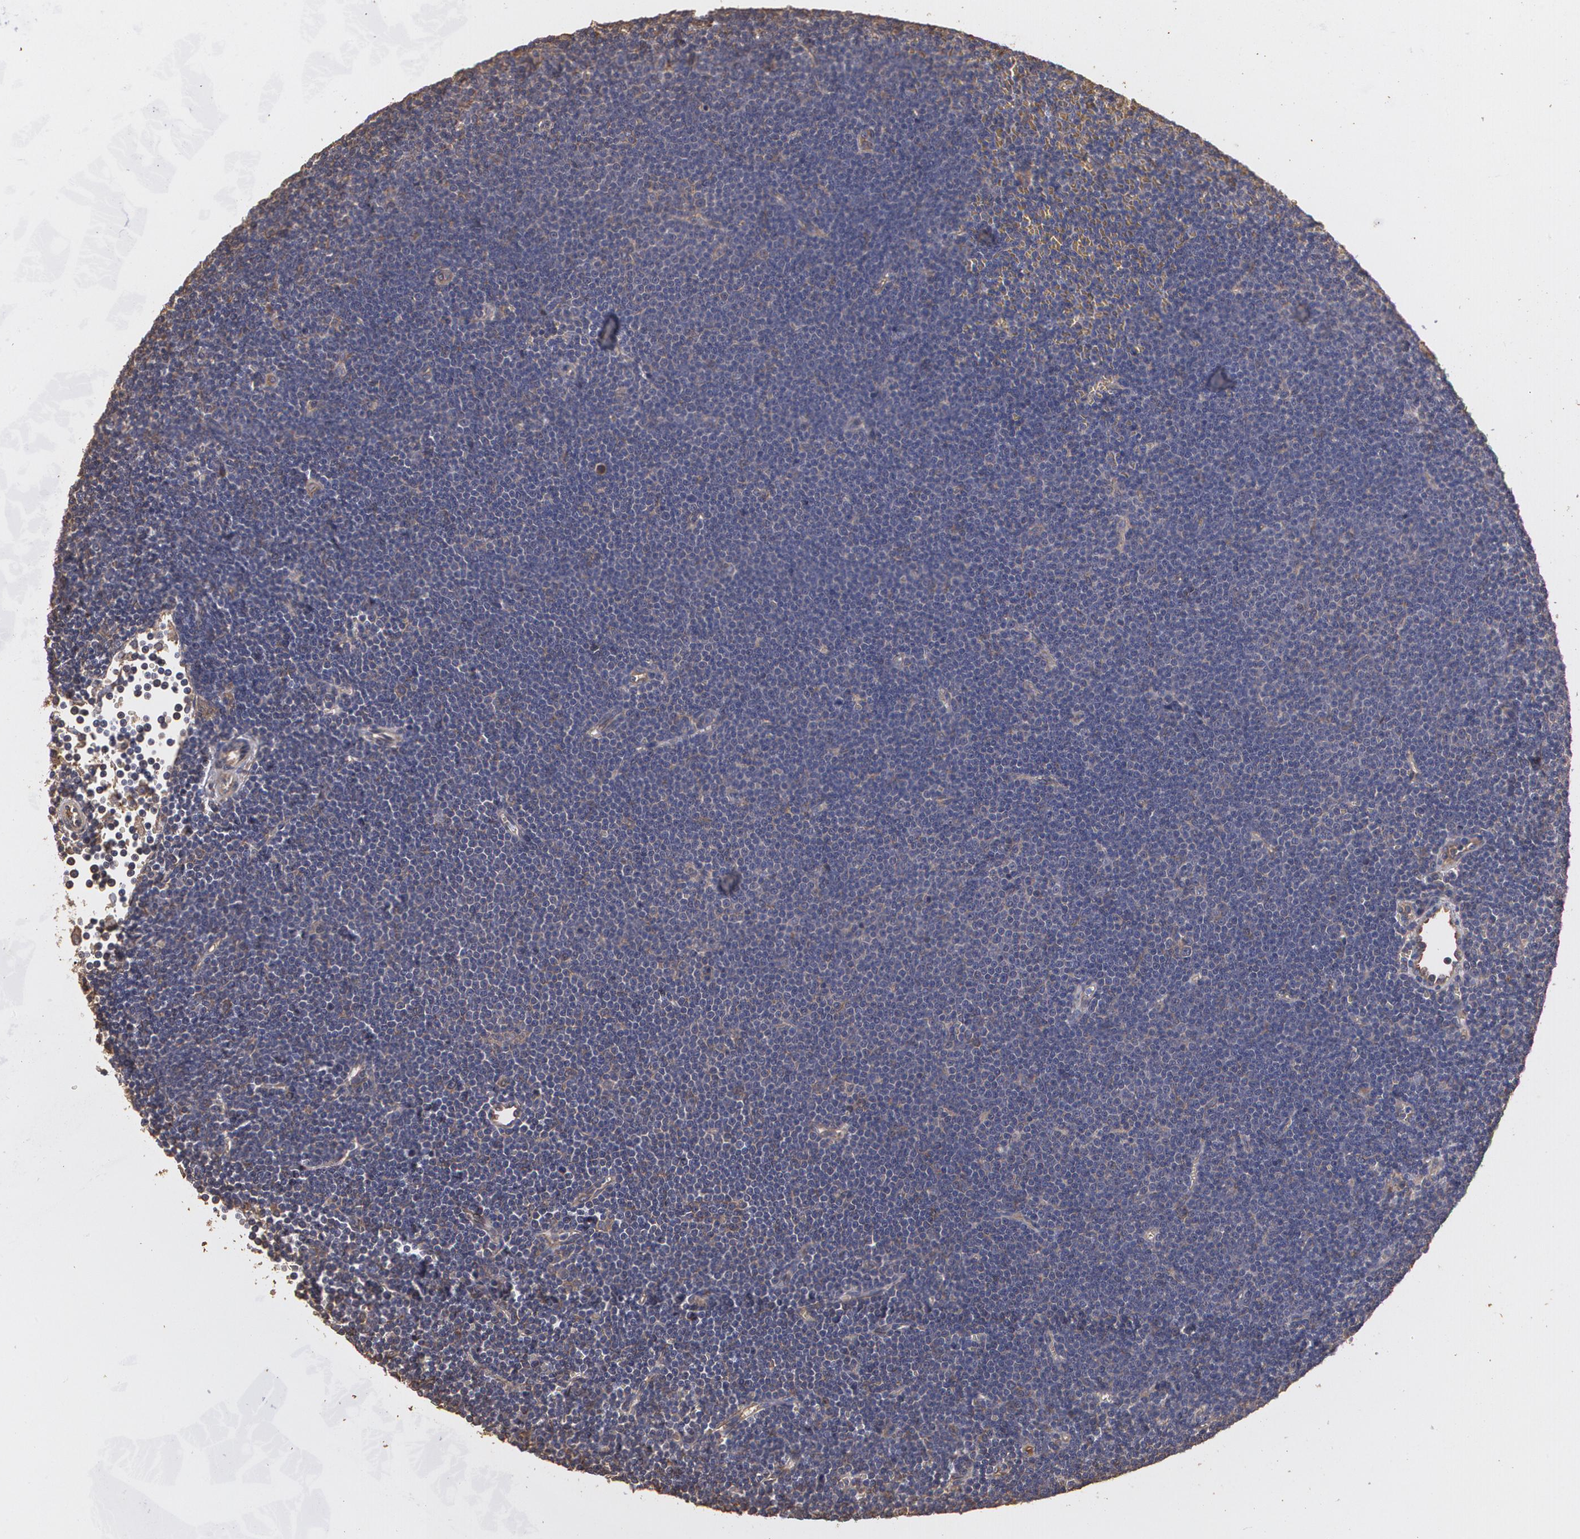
{"staining": {"intensity": "negative", "quantity": "none", "location": "none"}, "tissue": "lymphoma", "cell_type": "Tumor cells", "image_type": "cancer", "snomed": [{"axis": "morphology", "description": "Malignant lymphoma, non-Hodgkin's type, Low grade"}, {"axis": "topography", "description": "Lymph node"}], "caption": "IHC image of neoplastic tissue: human lymphoma stained with DAB displays no significant protein positivity in tumor cells.", "gene": "PON1", "patient": {"sex": "female", "age": 73}}